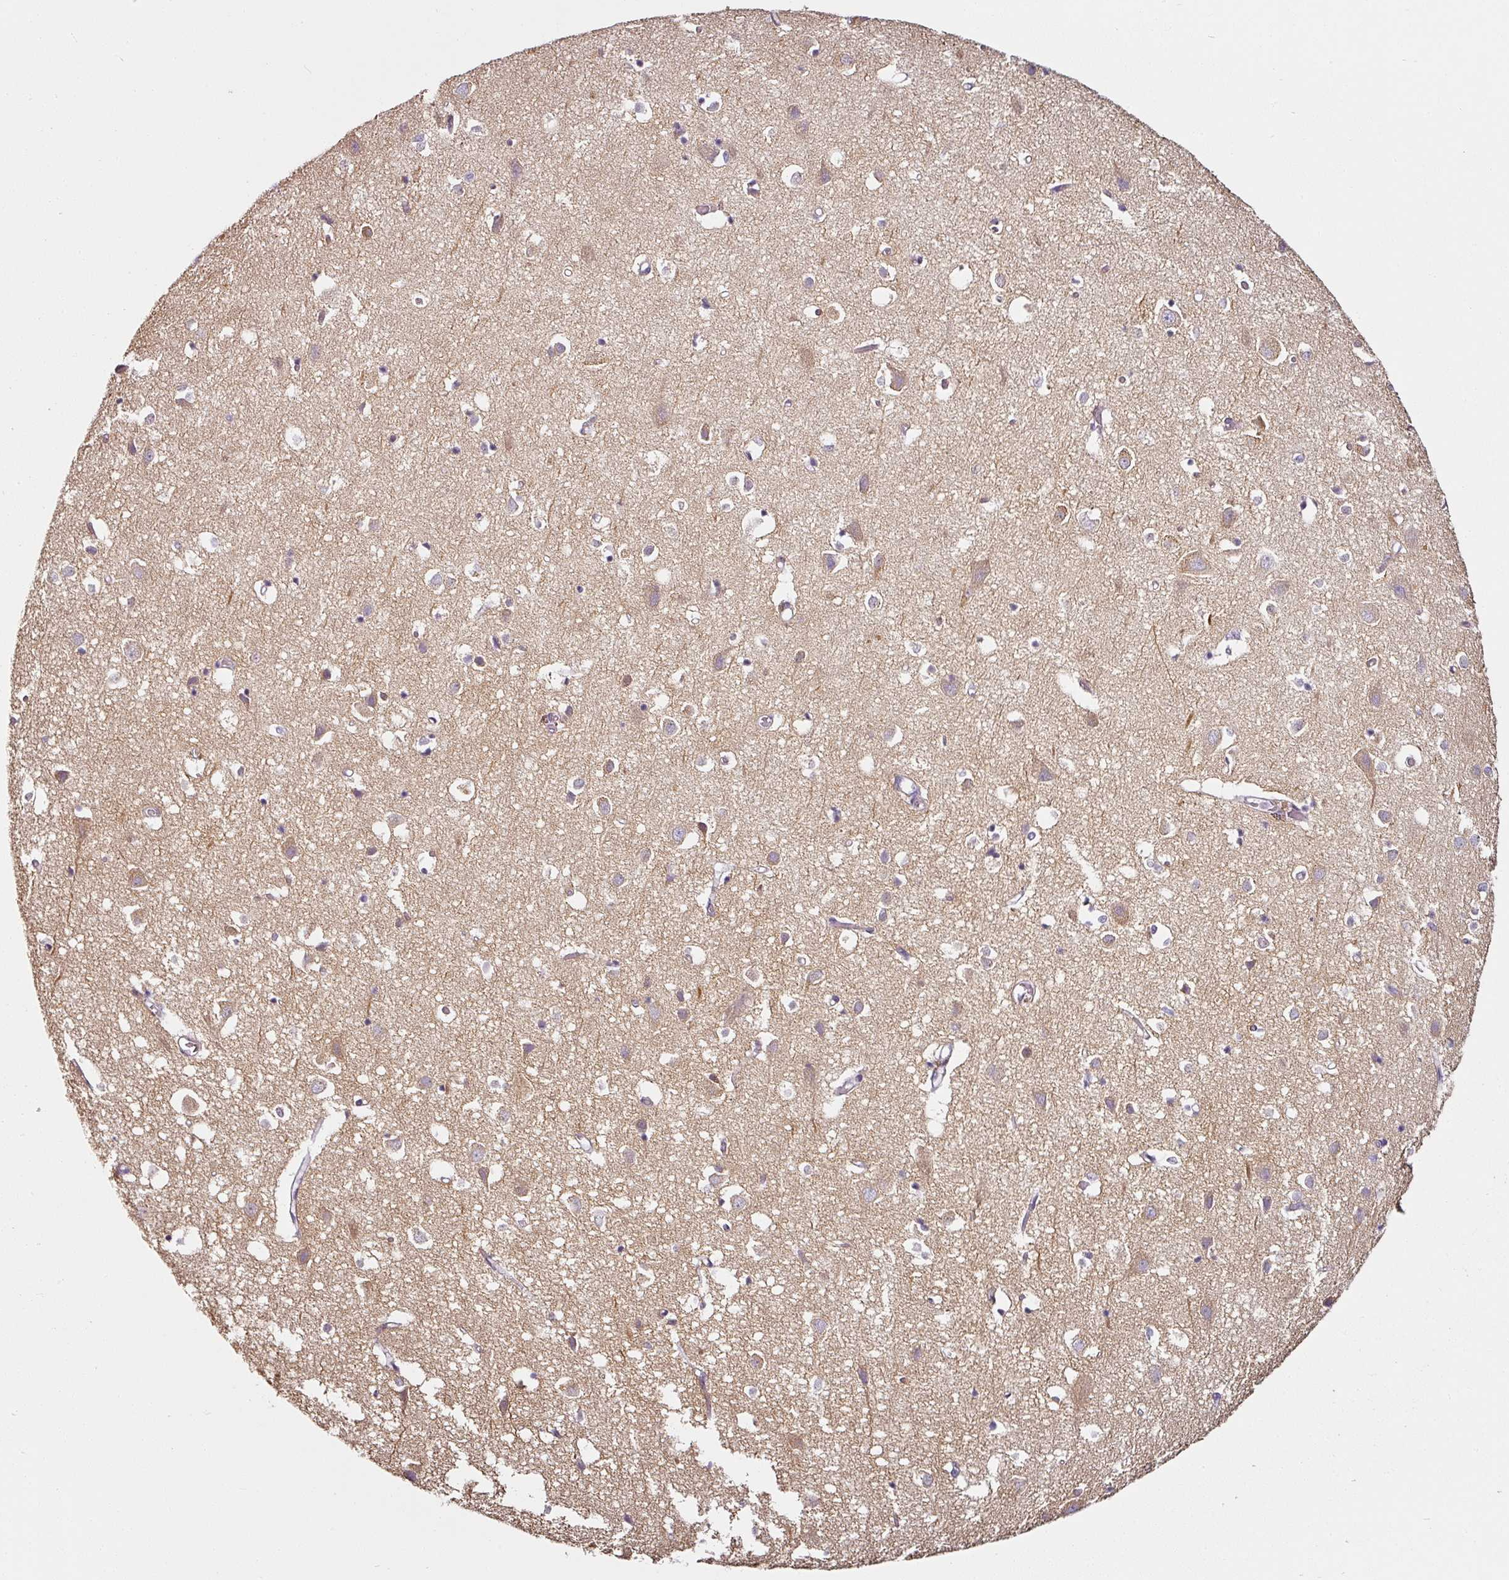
{"staining": {"intensity": "negative", "quantity": "none", "location": "none"}, "tissue": "cerebral cortex", "cell_type": "Endothelial cells", "image_type": "normal", "snomed": [{"axis": "morphology", "description": "Normal tissue, NOS"}, {"axis": "topography", "description": "Cerebral cortex"}], "caption": "A high-resolution photomicrograph shows immunohistochemistry staining of benign cerebral cortex, which shows no significant positivity in endothelial cells.", "gene": "CAP2", "patient": {"sex": "male", "age": 70}}